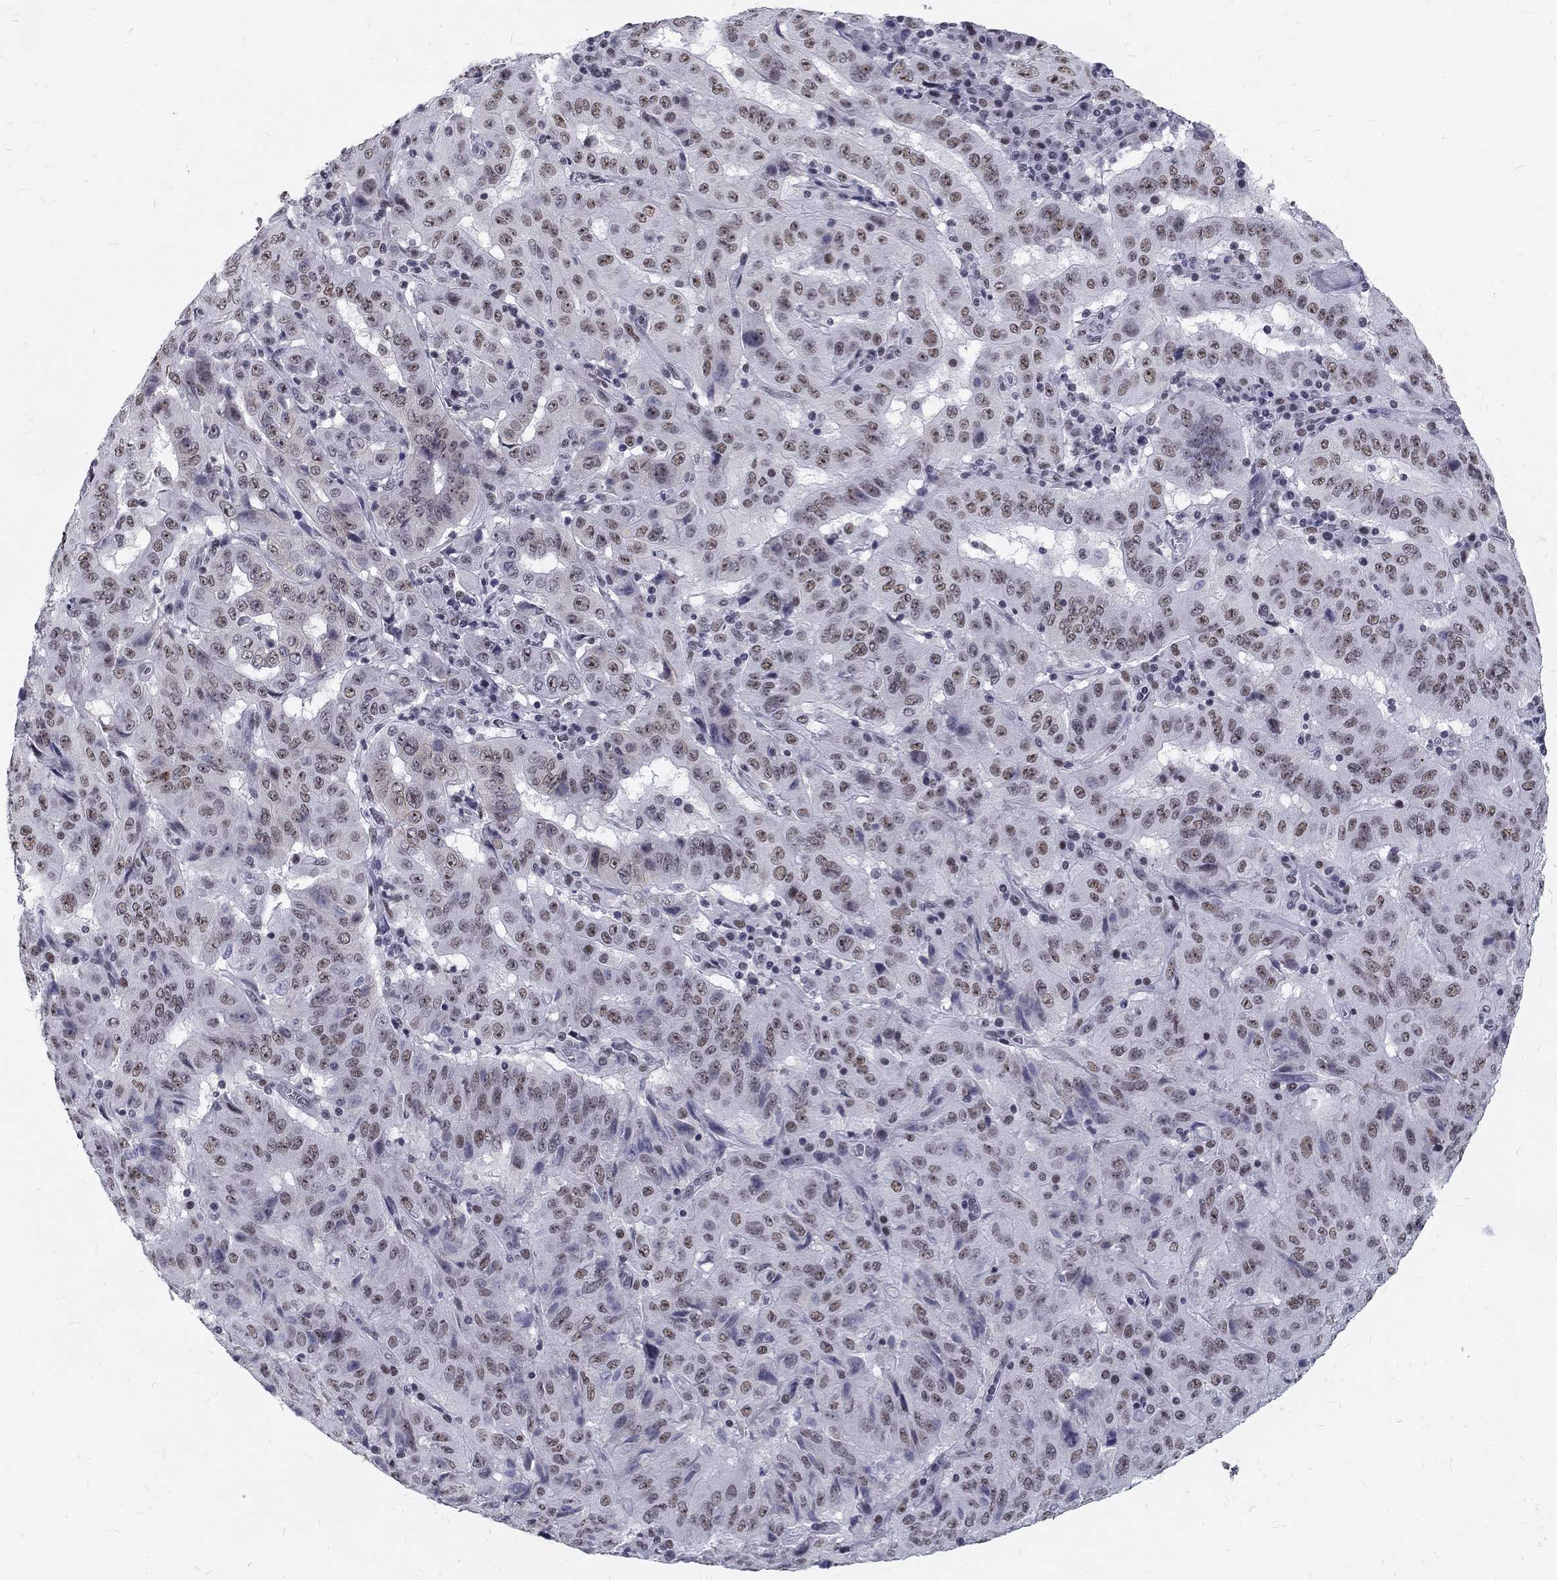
{"staining": {"intensity": "weak", "quantity": "25%-75%", "location": "nuclear"}, "tissue": "pancreatic cancer", "cell_type": "Tumor cells", "image_type": "cancer", "snomed": [{"axis": "morphology", "description": "Adenocarcinoma, NOS"}, {"axis": "topography", "description": "Pancreas"}], "caption": "There is low levels of weak nuclear positivity in tumor cells of pancreatic adenocarcinoma, as demonstrated by immunohistochemical staining (brown color).", "gene": "SNORC", "patient": {"sex": "male", "age": 63}}